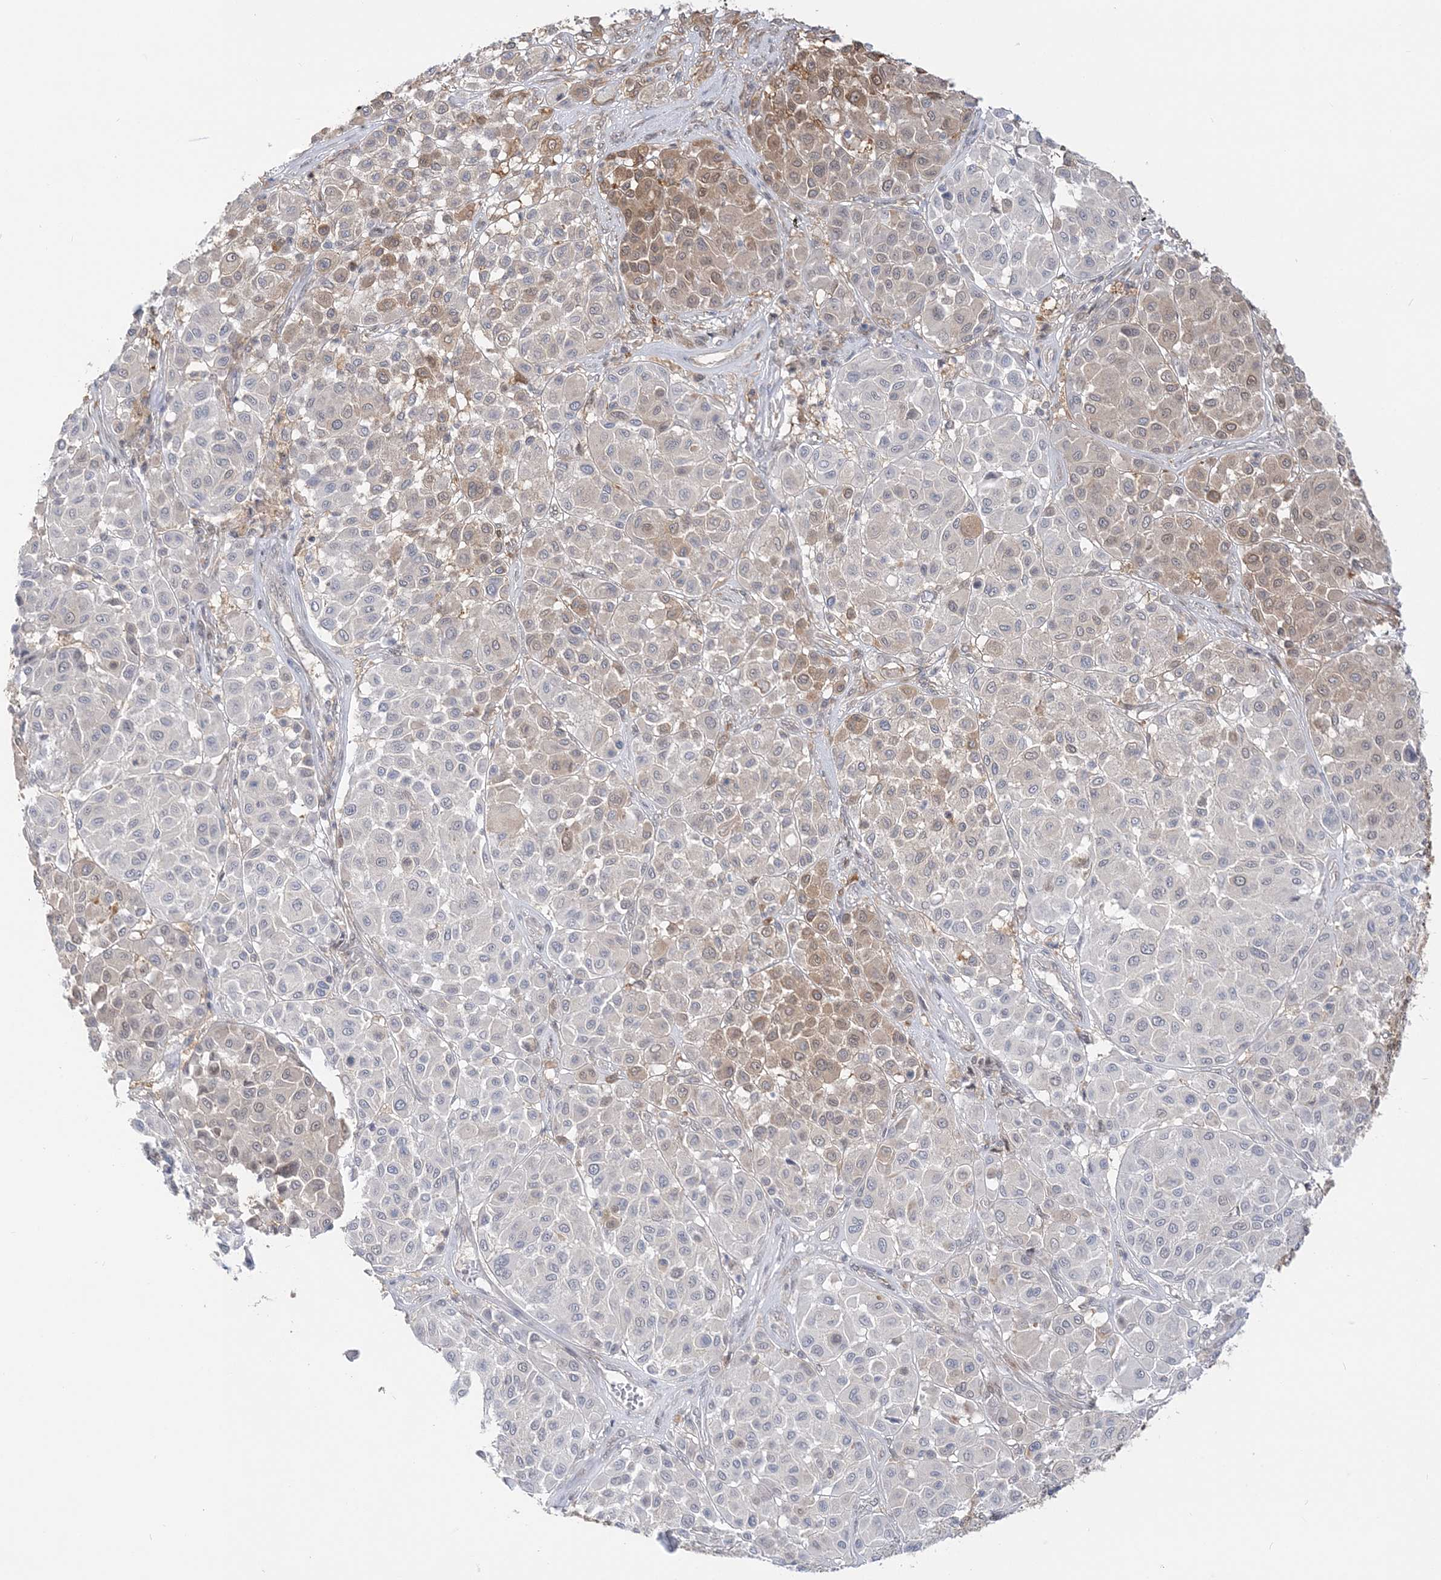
{"staining": {"intensity": "weak", "quantity": "25%-75%", "location": "cytoplasmic/membranous,nuclear"}, "tissue": "melanoma", "cell_type": "Tumor cells", "image_type": "cancer", "snomed": [{"axis": "morphology", "description": "Malignant melanoma, Metastatic site"}, {"axis": "topography", "description": "Soft tissue"}], "caption": "Brown immunohistochemical staining in malignant melanoma (metastatic site) reveals weak cytoplasmic/membranous and nuclear staining in about 25%-75% of tumor cells.", "gene": "THADA", "patient": {"sex": "male", "age": 41}}